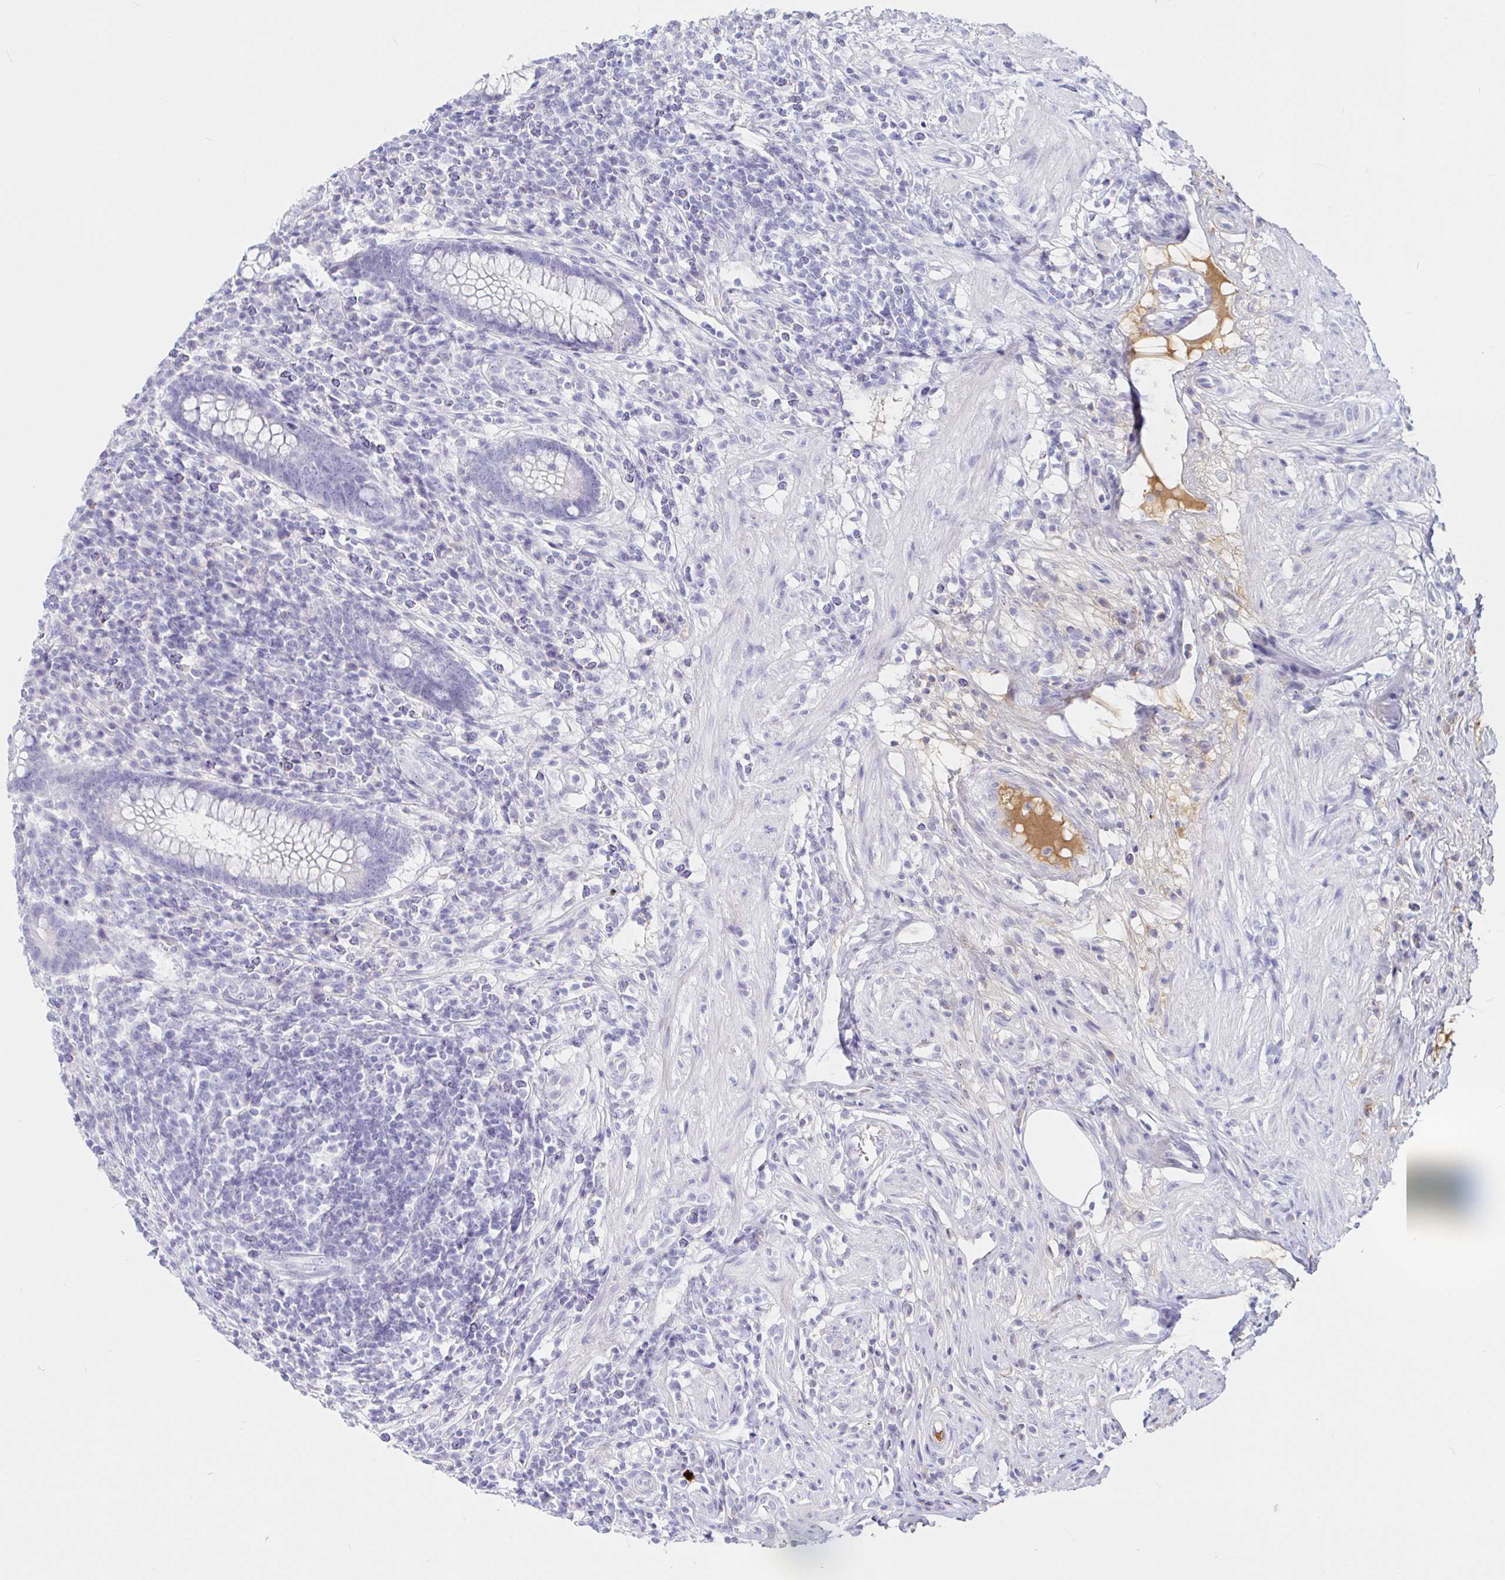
{"staining": {"intensity": "negative", "quantity": "none", "location": "none"}, "tissue": "appendix", "cell_type": "Glandular cells", "image_type": "normal", "snomed": [{"axis": "morphology", "description": "Normal tissue, NOS"}, {"axis": "topography", "description": "Appendix"}], "caption": "A photomicrograph of human appendix is negative for staining in glandular cells. Nuclei are stained in blue.", "gene": "SAA2", "patient": {"sex": "female", "age": 56}}